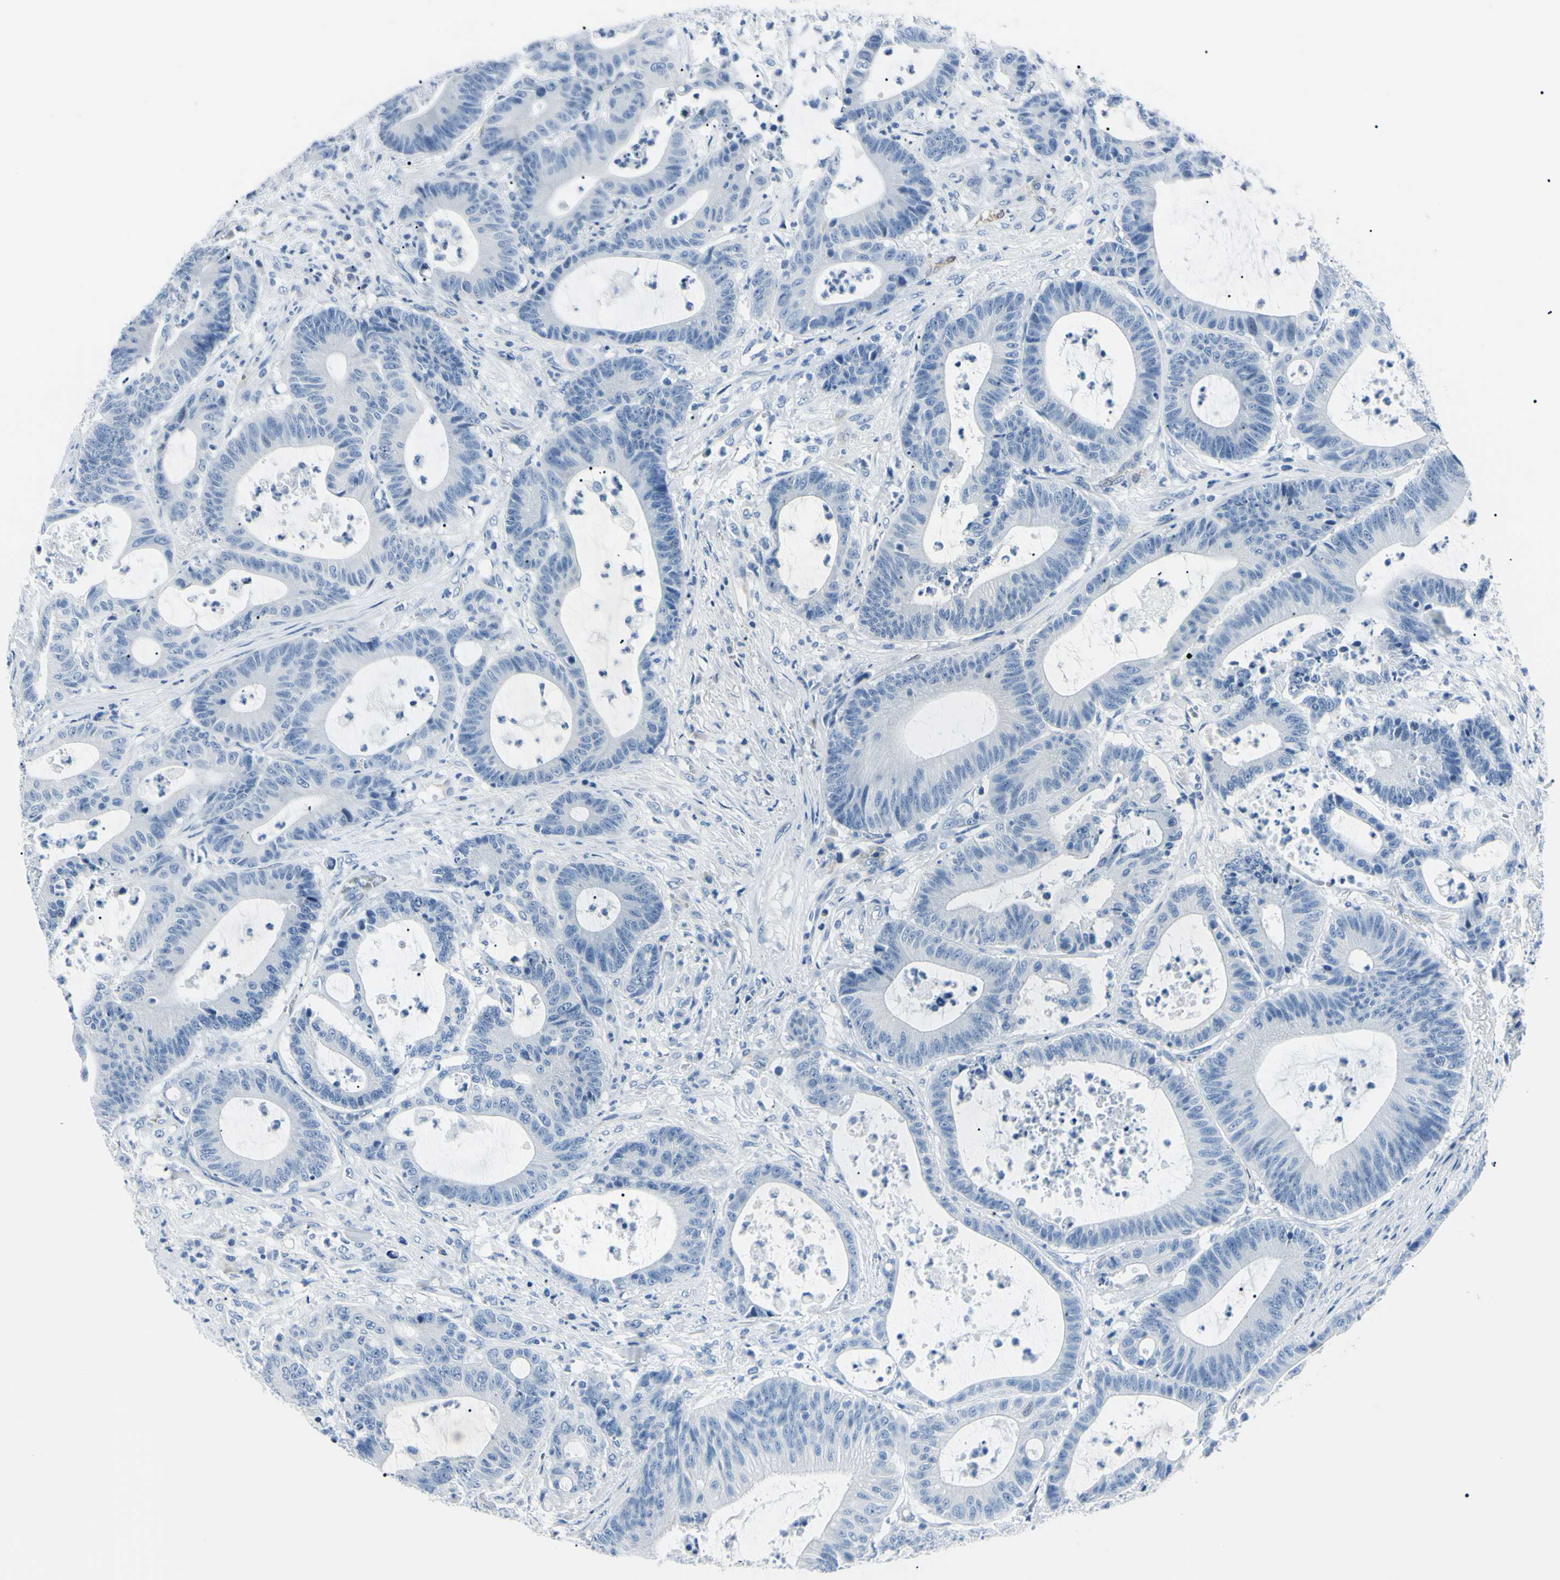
{"staining": {"intensity": "negative", "quantity": "none", "location": "none"}, "tissue": "colorectal cancer", "cell_type": "Tumor cells", "image_type": "cancer", "snomed": [{"axis": "morphology", "description": "Adenocarcinoma, NOS"}, {"axis": "topography", "description": "Colon"}], "caption": "An immunohistochemistry micrograph of colorectal cancer (adenocarcinoma) is shown. There is no staining in tumor cells of colorectal cancer (adenocarcinoma).", "gene": "CA2", "patient": {"sex": "female", "age": 84}}